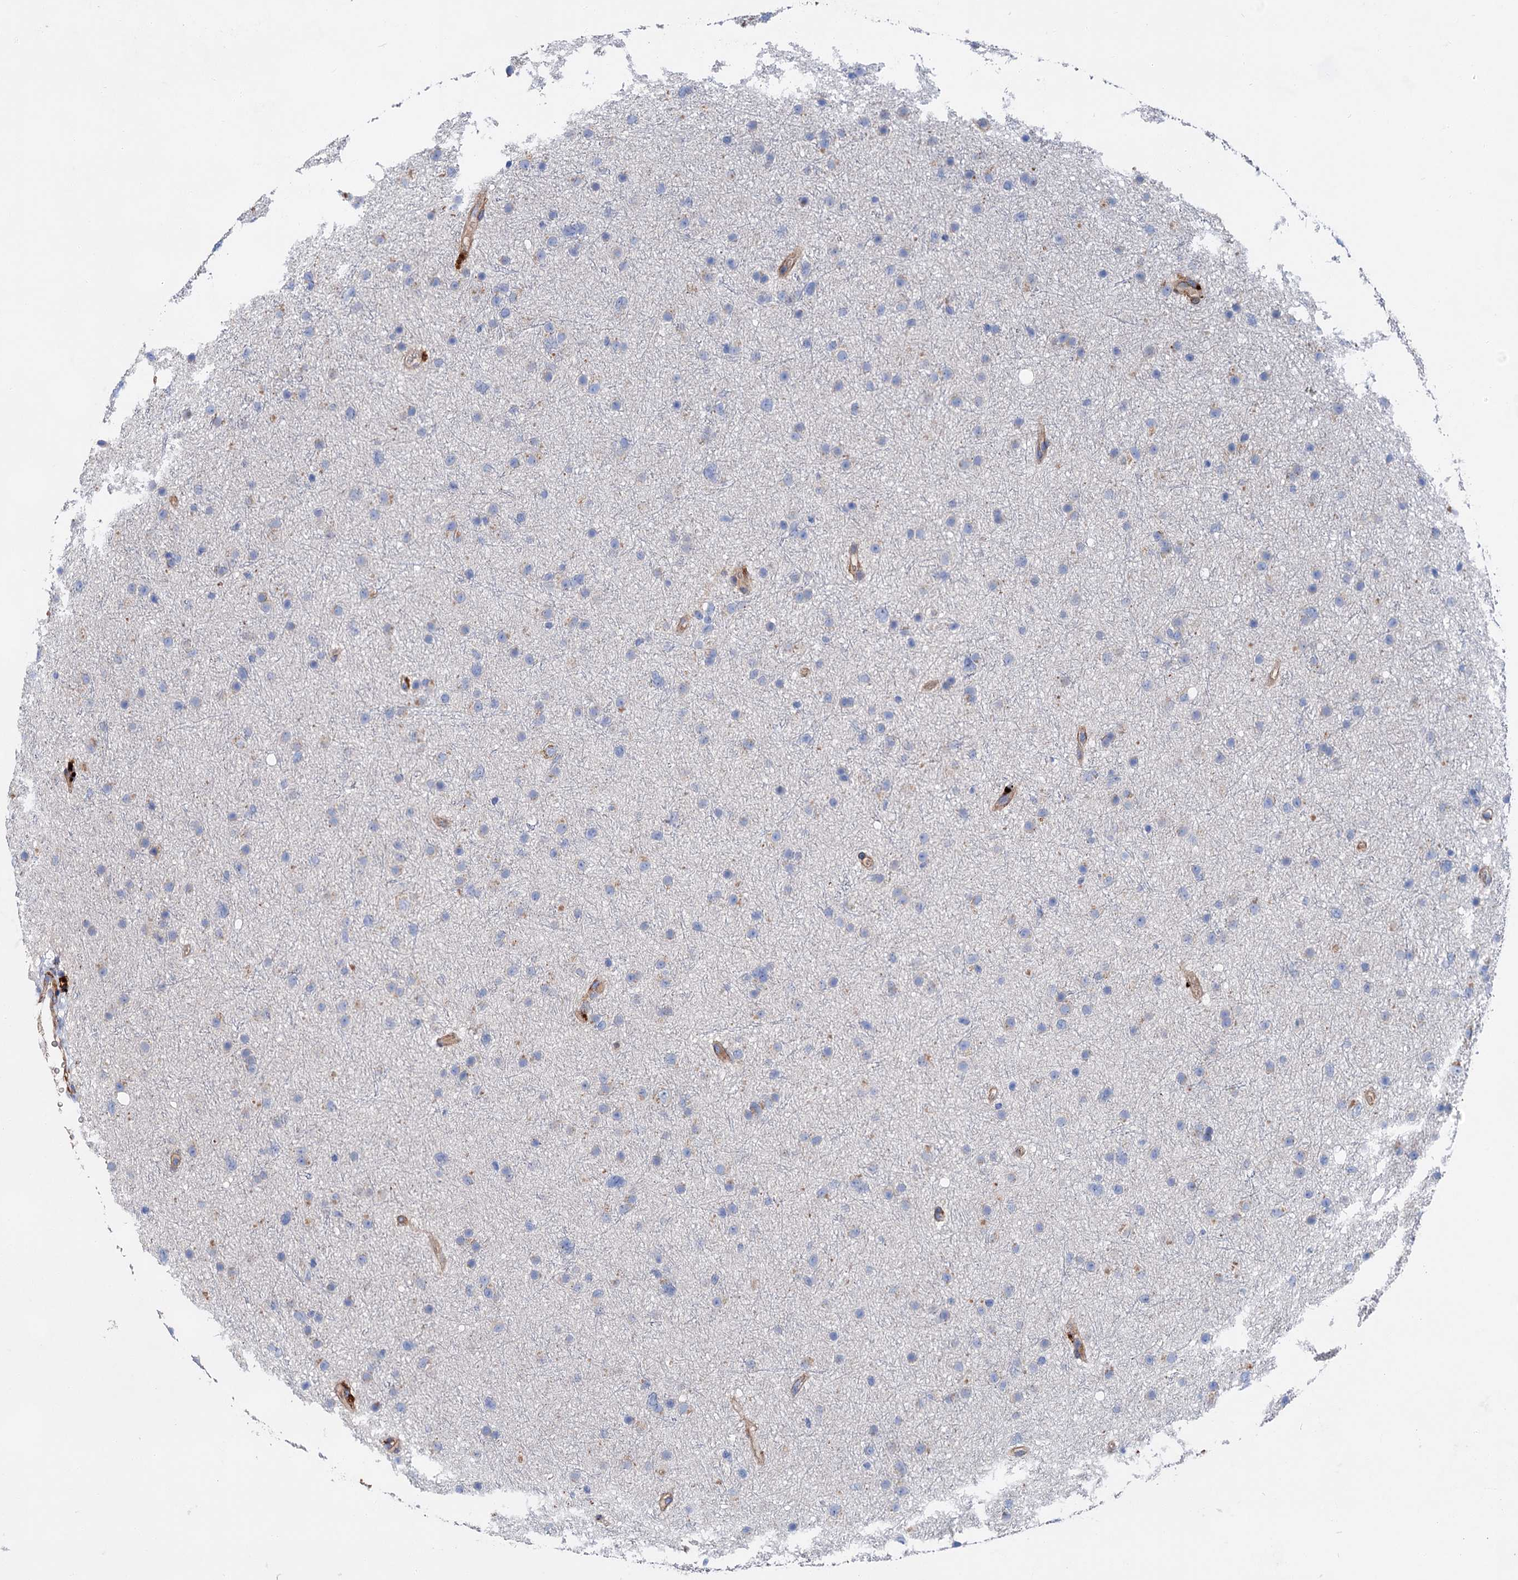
{"staining": {"intensity": "negative", "quantity": "none", "location": "none"}, "tissue": "glioma", "cell_type": "Tumor cells", "image_type": "cancer", "snomed": [{"axis": "morphology", "description": "Glioma, malignant, Low grade"}, {"axis": "topography", "description": "Cerebral cortex"}], "caption": "High power microscopy histopathology image of an IHC micrograph of malignant glioma (low-grade), revealing no significant positivity in tumor cells.", "gene": "GPR155", "patient": {"sex": "female", "age": 39}}